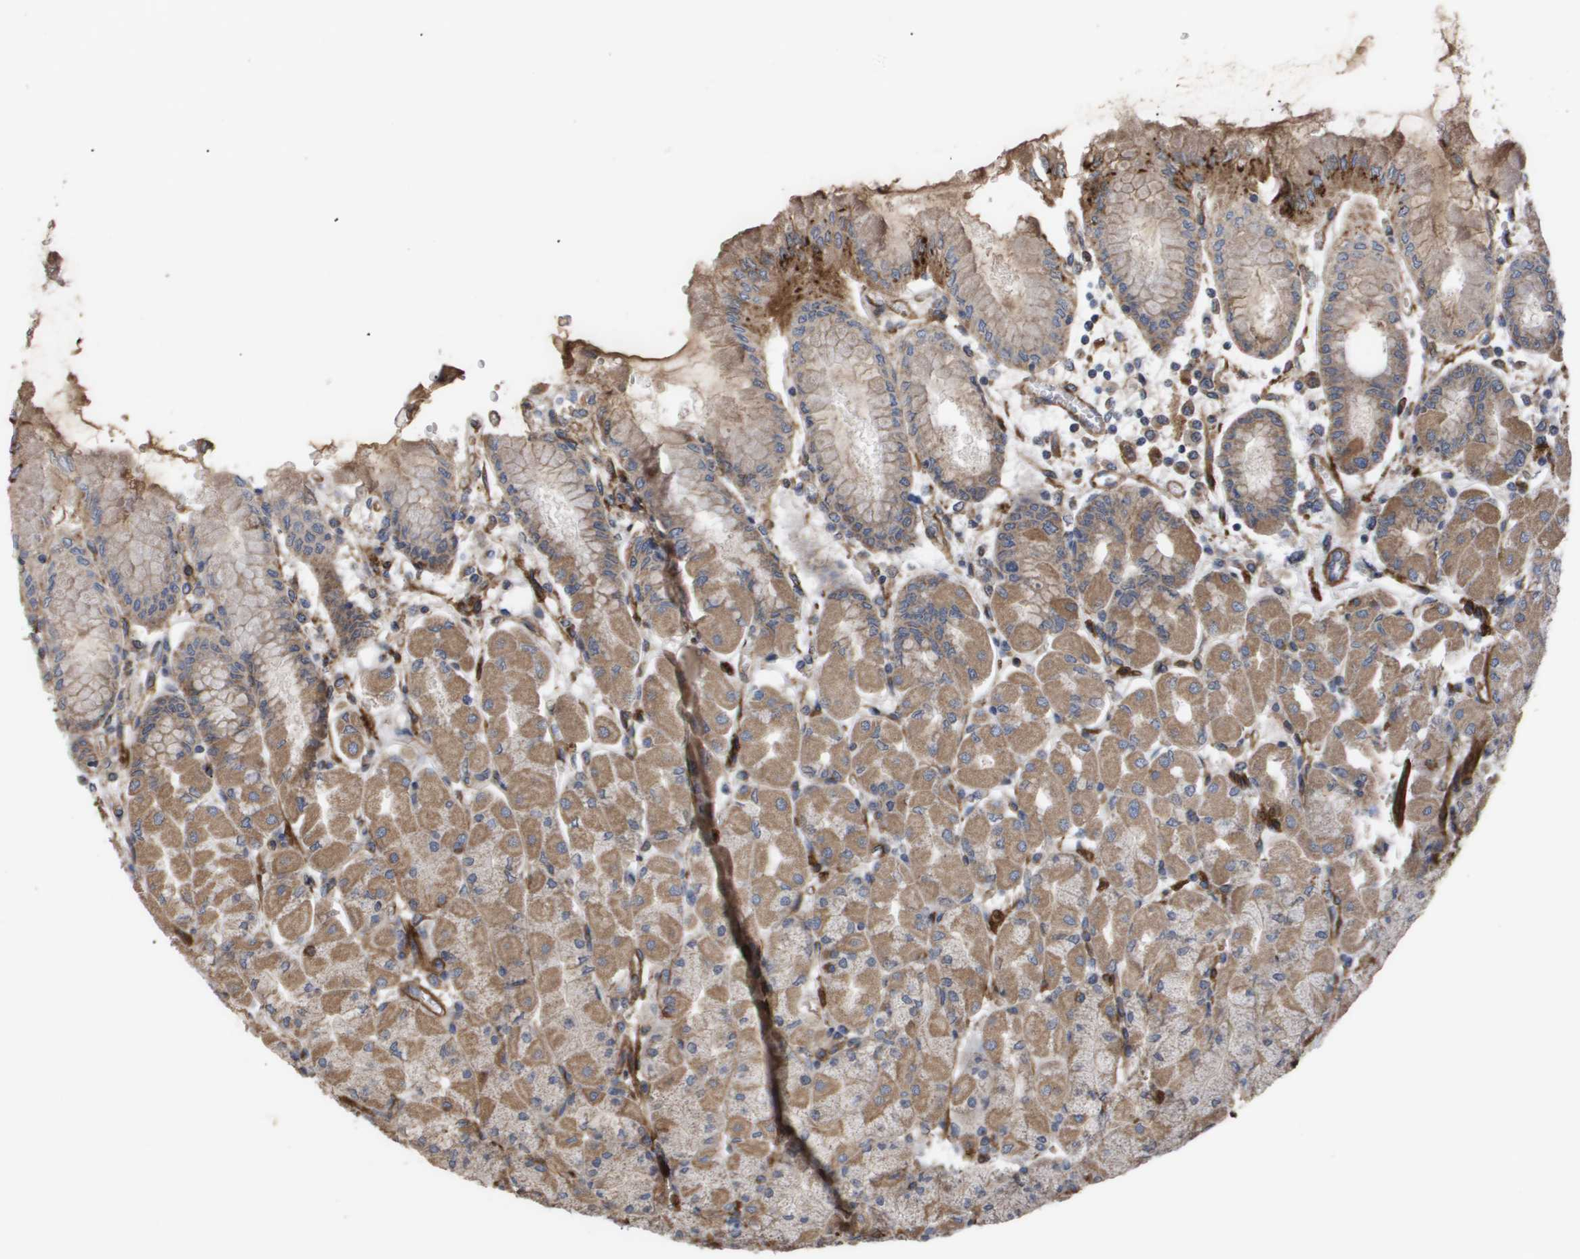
{"staining": {"intensity": "moderate", "quantity": ">75%", "location": "cytoplasmic/membranous"}, "tissue": "stomach", "cell_type": "Glandular cells", "image_type": "normal", "snomed": [{"axis": "morphology", "description": "Normal tissue, NOS"}, {"axis": "topography", "description": "Stomach, upper"}], "caption": "Approximately >75% of glandular cells in benign stomach exhibit moderate cytoplasmic/membranous protein expression as visualized by brown immunohistochemical staining.", "gene": "TNS1", "patient": {"sex": "female", "age": 56}}